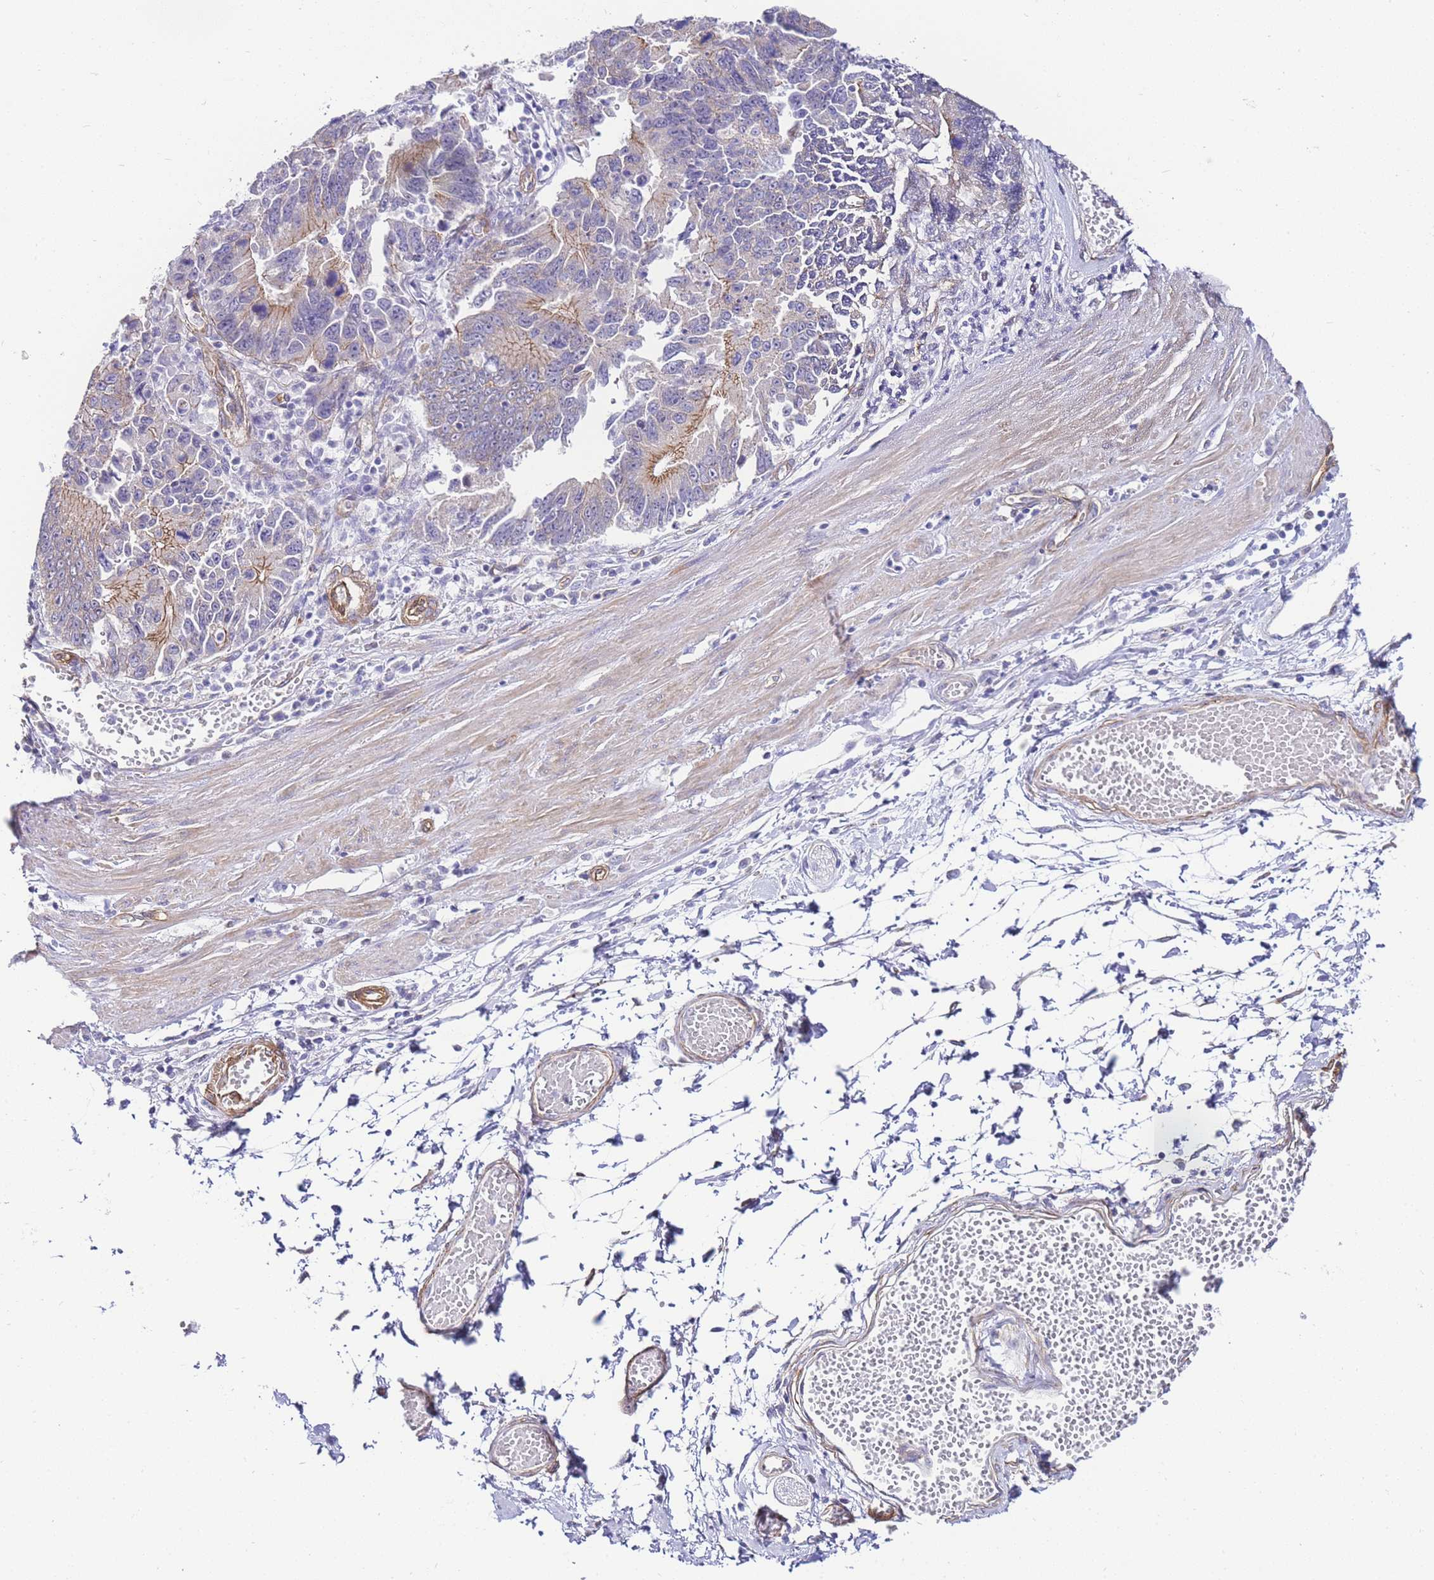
{"staining": {"intensity": "moderate", "quantity": "25%-75%", "location": "cytoplasmic/membranous"}, "tissue": "stomach cancer", "cell_type": "Tumor cells", "image_type": "cancer", "snomed": [{"axis": "morphology", "description": "Adenocarcinoma, NOS"}, {"axis": "topography", "description": "Stomach"}], "caption": "Stomach cancer stained with a protein marker exhibits moderate staining in tumor cells.", "gene": "PDCD7", "patient": {"sex": "male", "age": 59}}